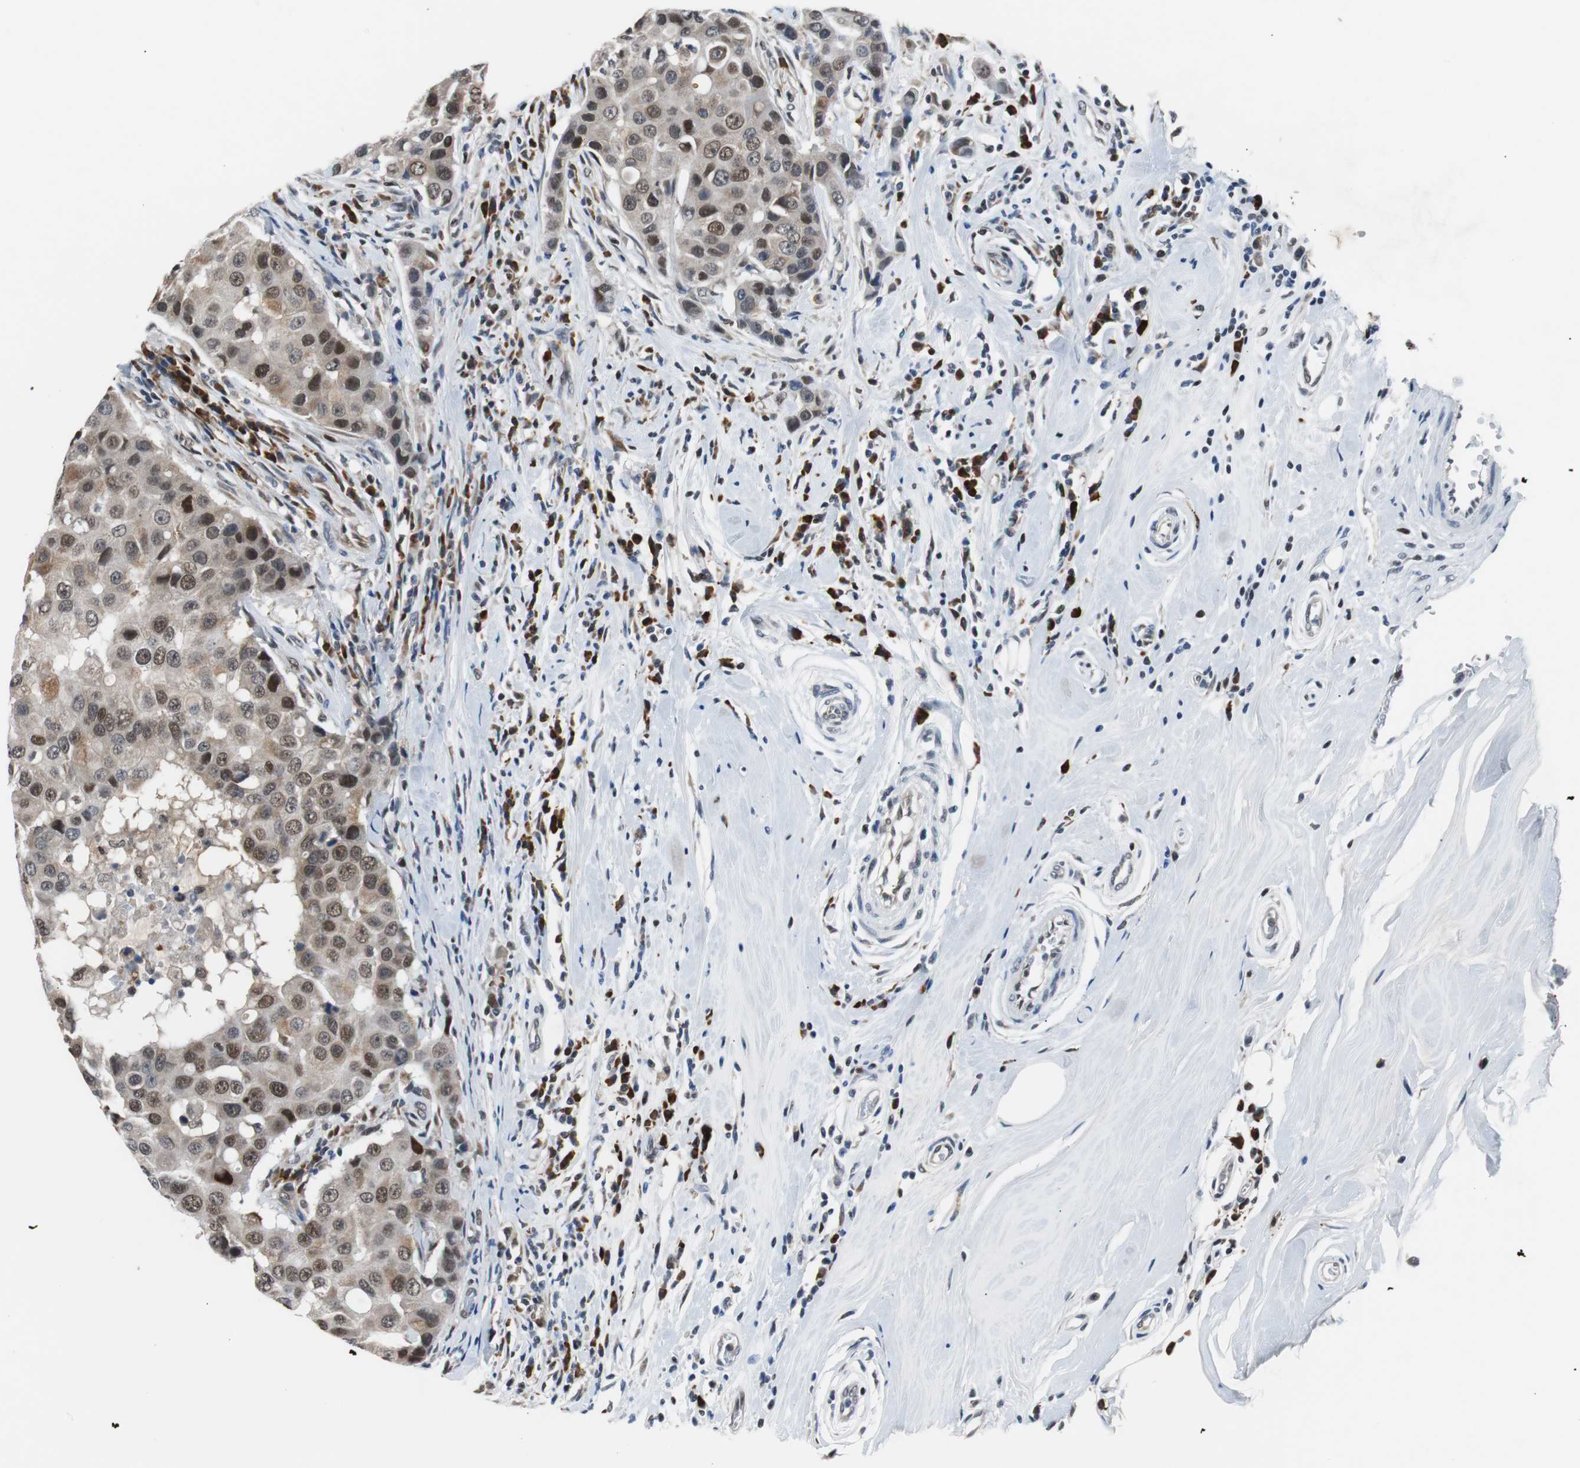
{"staining": {"intensity": "moderate", "quantity": "25%-75%", "location": "cytoplasmic/membranous,nuclear"}, "tissue": "breast cancer", "cell_type": "Tumor cells", "image_type": "cancer", "snomed": [{"axis": "morphology", "description": "Duct carcinoma"}, {"axis": "topography", "description": "Breast"}], "caption": "This histopathology image reveals breast cancer stained with IHC to label a protein in brown. The cytoplasmic/membranous and nuclear of tumor cells show moderate positivity for the protein. Nuclei are counter-stained blue.", "gene": "USP28", "patient": {"sex": "female", "age": 27}}